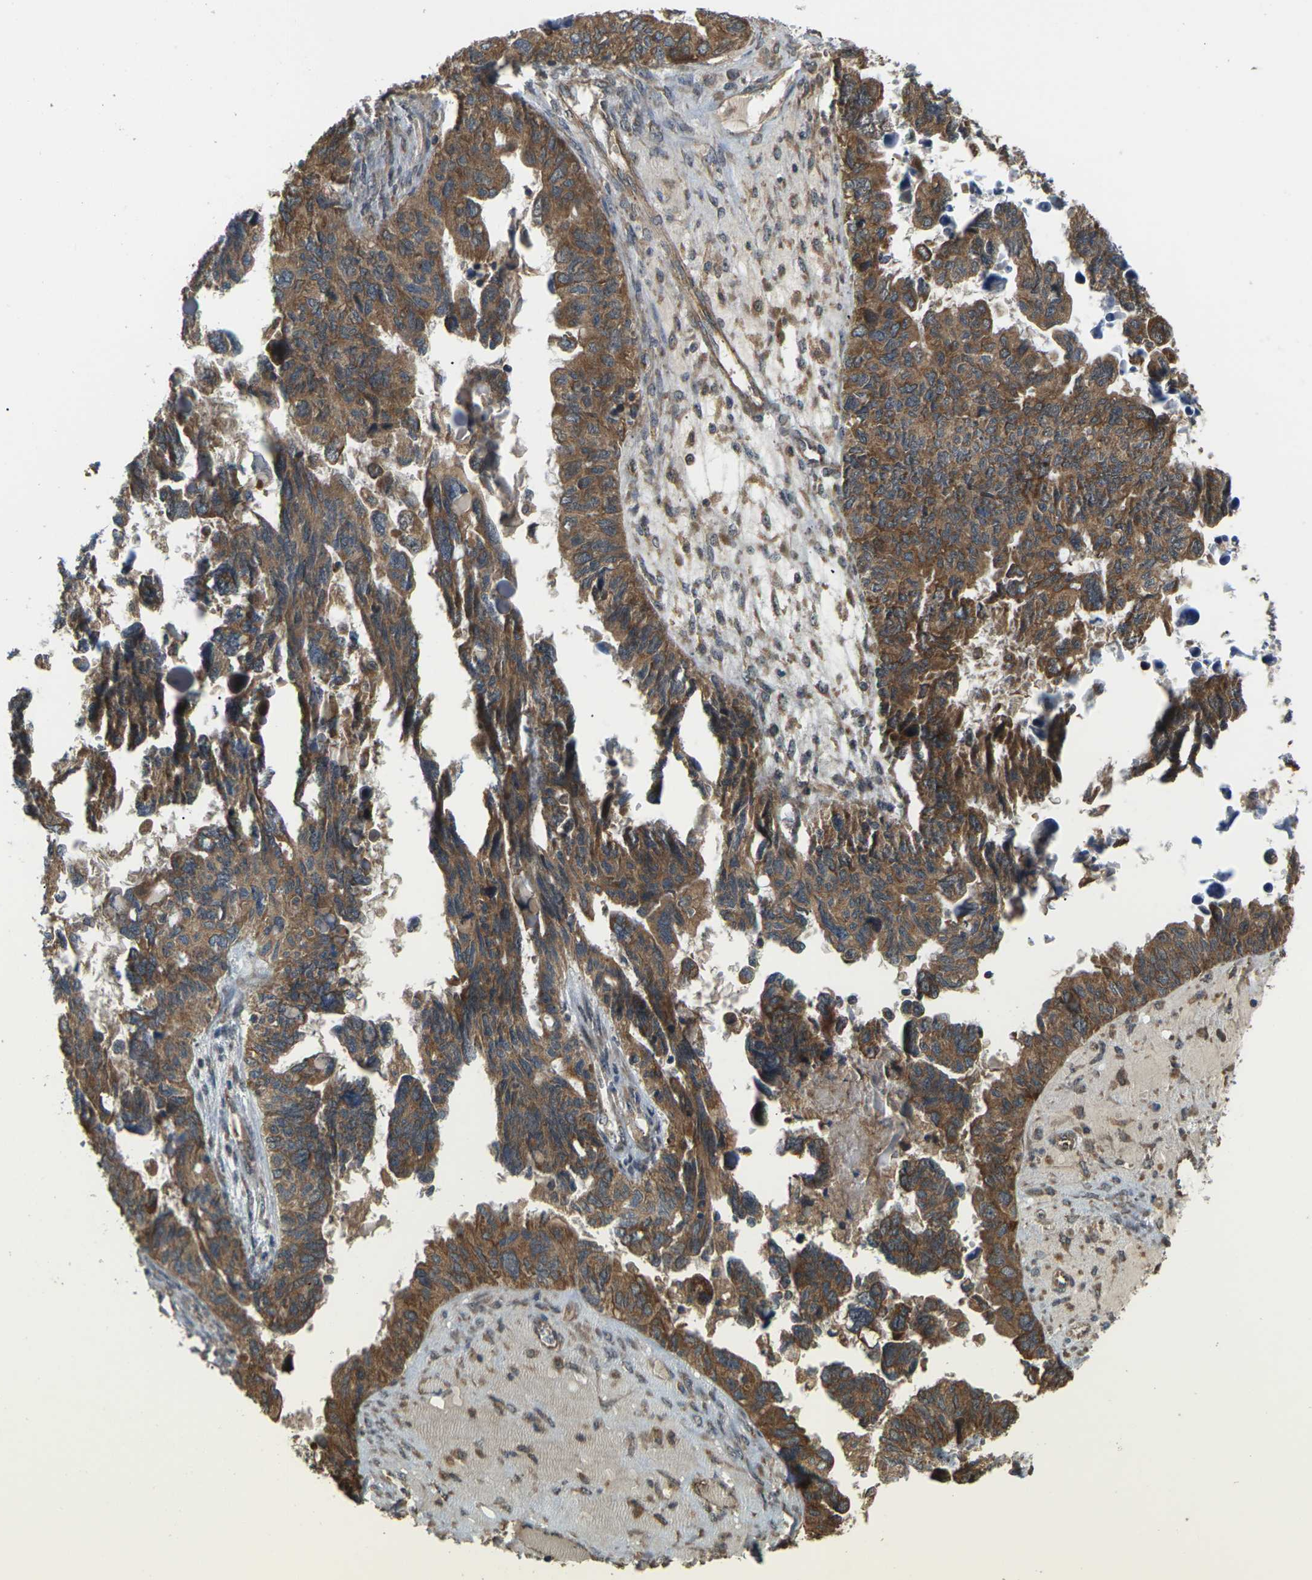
{"staining": {"intensity": "moderate", "quantity": ">75%", "location": "cytoplasmic/membranous"}, "tissue": "ovarian cancer", "cell_type": "Tumor cells", "image_type": "cancer", "snomed": [{"axis": "morphology", "description": "Cystadenocarcinoma, serous, NOS"}, {"axis": "topography", "description": "Ovary"}], "caption": "IHC image of neoplastic tissue: serous cystadenocarcinoma (ovarian) stained using immunohistochemistry (IHC) shows medium levels of moderate protein expression localized specifically in the cytoplasmic/membranous of tumor cells, appearing as a cytoplasmic/membranous brown color.", "gene": "NRAS", "patient": {"sex": "female", "age": 79}}